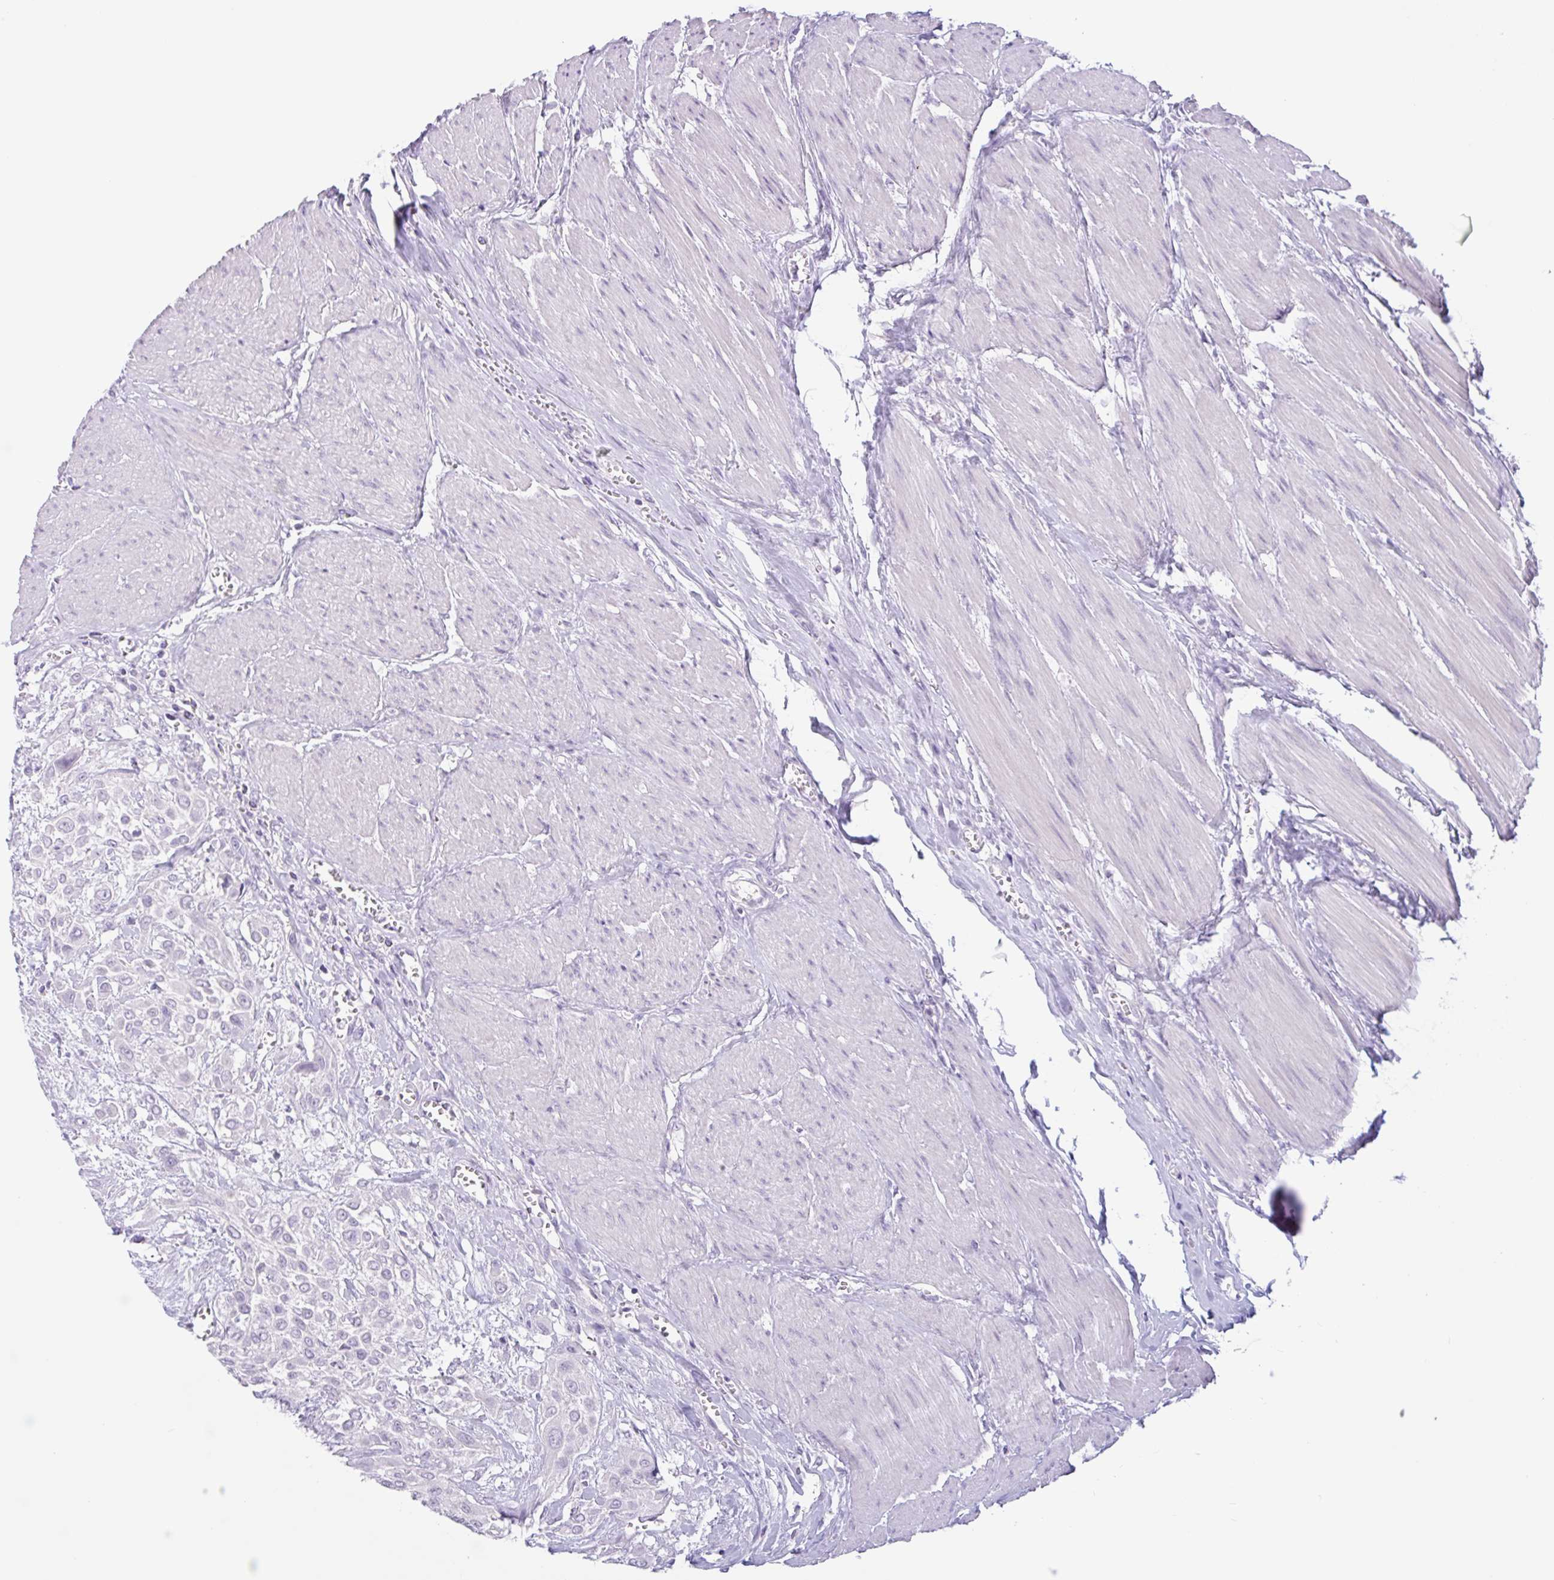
{"staining": {"intensity": "negative", "quantity": "none", "location": "none"}, "tissue": "urothelial cancer", "cell_type": "Tumor cells", "image_type": "cancer", "snomed": [{"axis": "morphology", "description": "Urothelial carcinoma, High grade"}, {"axis": "topography", "description": "Urinary bladder"}], "caption": "The histopathology image exhibits no staining of tumor cells in urothelial cancer.", "gene": "CTSE", "patient": {"sex": "male", "age": 57}}